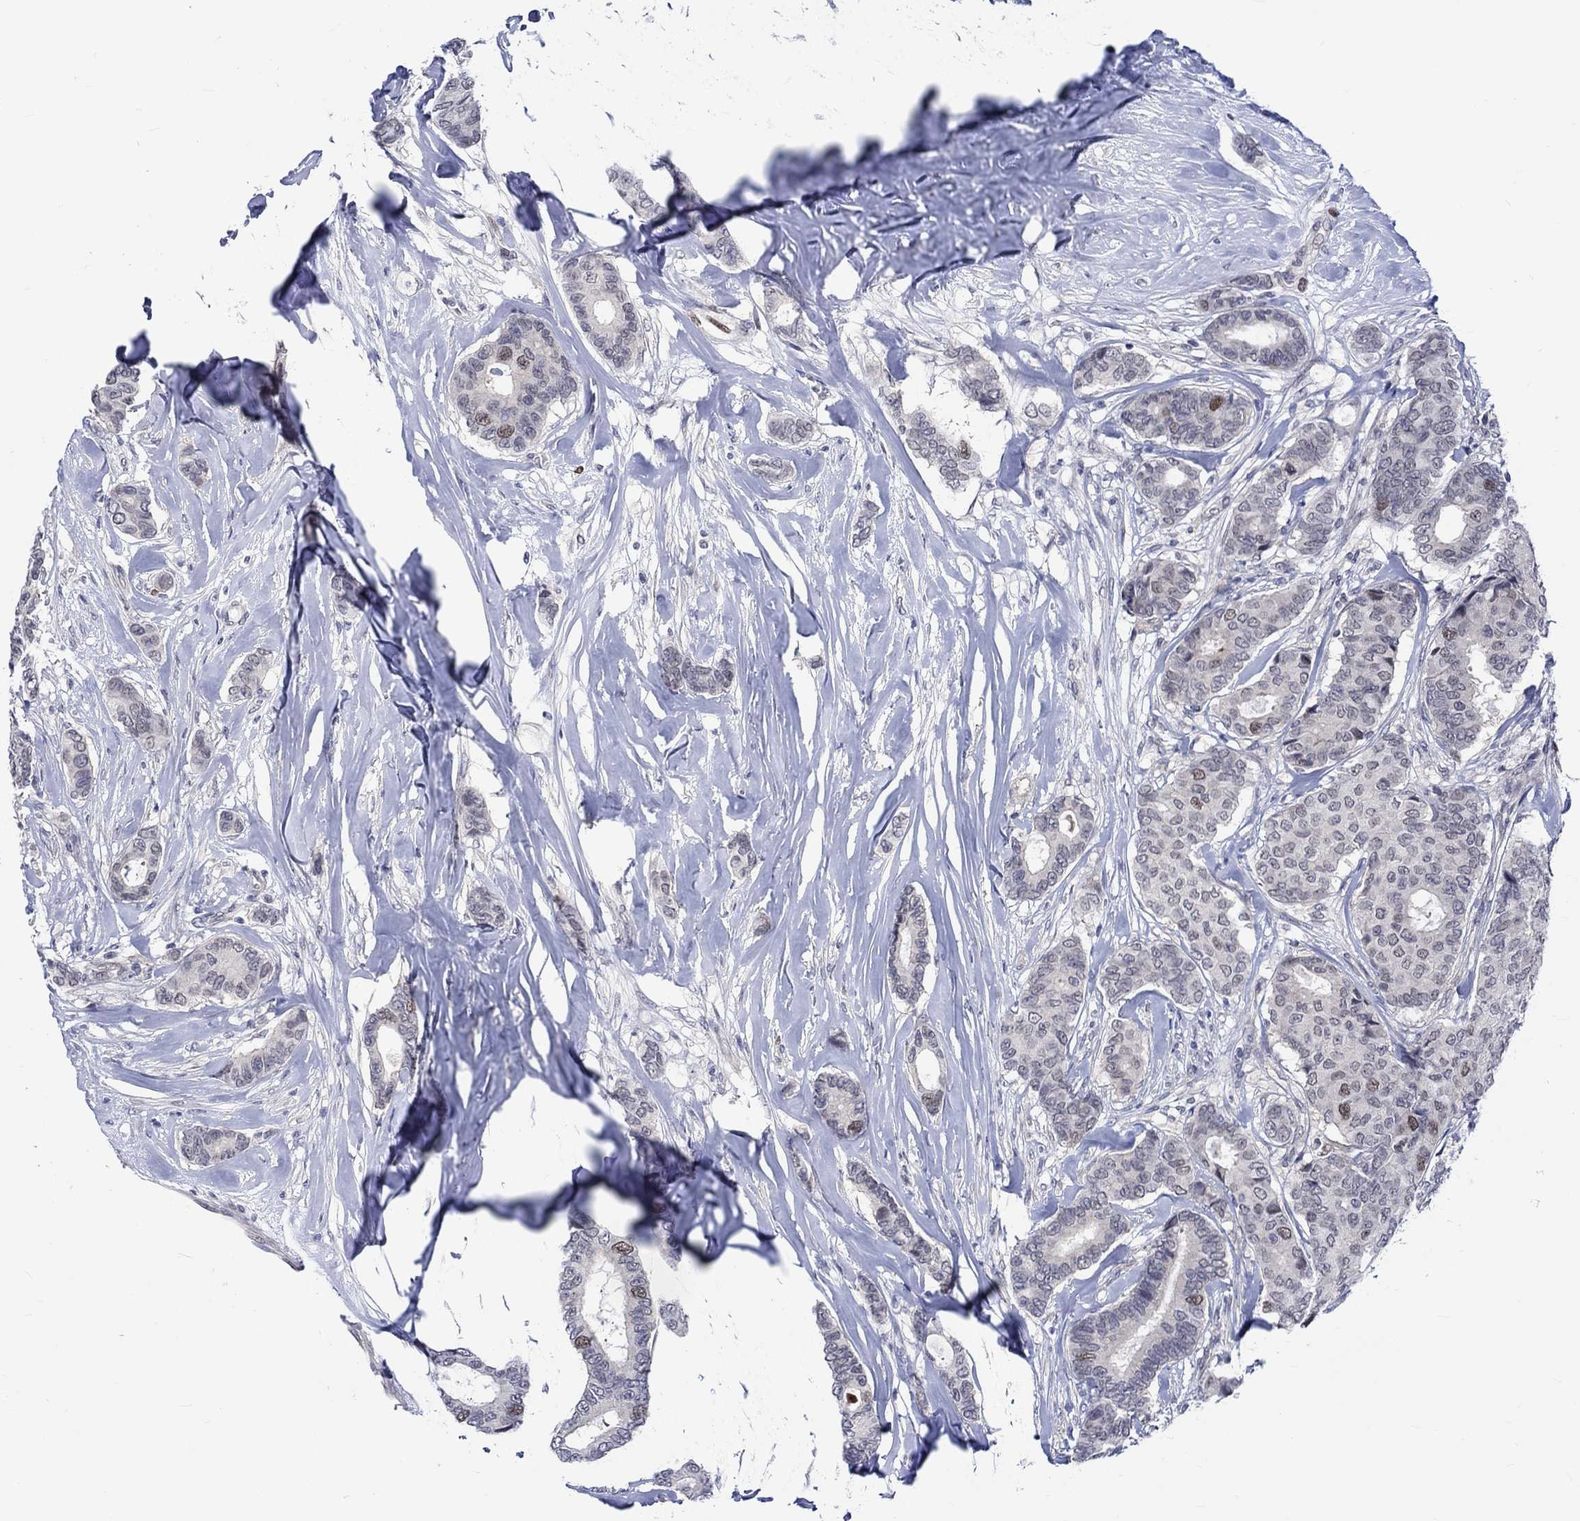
{"staining": {"intensity": "weak", "quantity": "<25%", "location": "nuclear"}, "tissue": "breast cancer", "cell_type": "Tumor cells", "image_type": "cancer", "snomed": [{"axis": "morphology", "description": "Duct carcinoma"}, {"axis": "topography", "description": "Breast"}], "caption": "Immunohistochemical staining of human breast cancer (invasive ductal carcinoma) exhibits no significant staining in tumor cells.", "gene": "E2F8", "patient": {"sex": "female", "age": 75}}